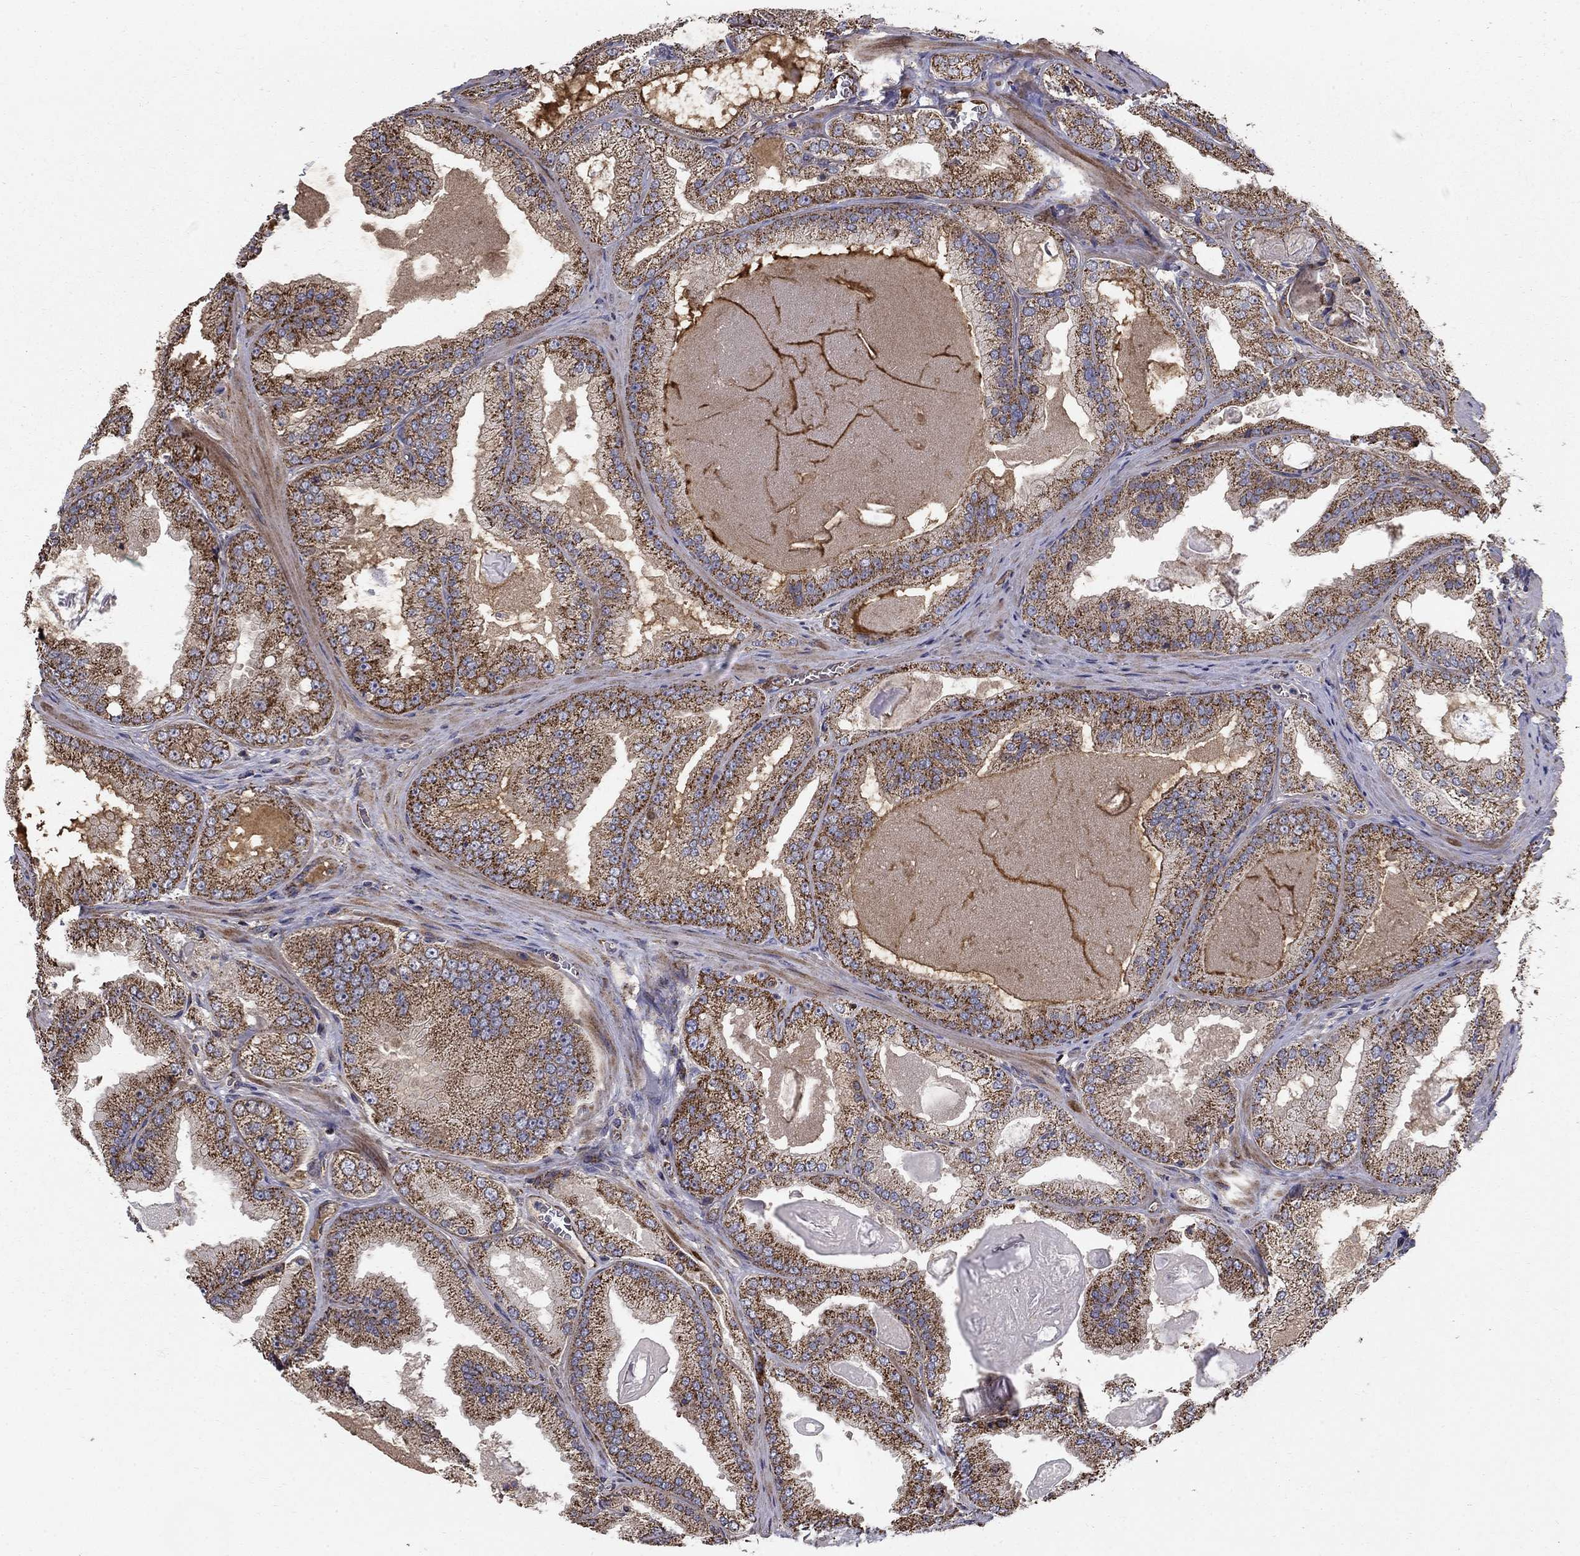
{"staining": {"intensity": "strong", "quantity": "25%-75%", "location": "cytoplasmic/membranous"}, "tissue": "prostate cancer", "cell_type": "Tumor cells", "image_type": "cancer", "snomed": [{"axis": "morphology", "description": "Adenocarcinoma, Low grade"}, {"axis": "topography", "description": "Prostate"}], "caption": "There is high levels of strong cytoplasmic/membranous staining in tumor cells of prostate cancer, as demonstrated by immunohistochemical staining (brown color).", "gene": "NDUFS8", "patient": {"sex": "male", "age": 72}}